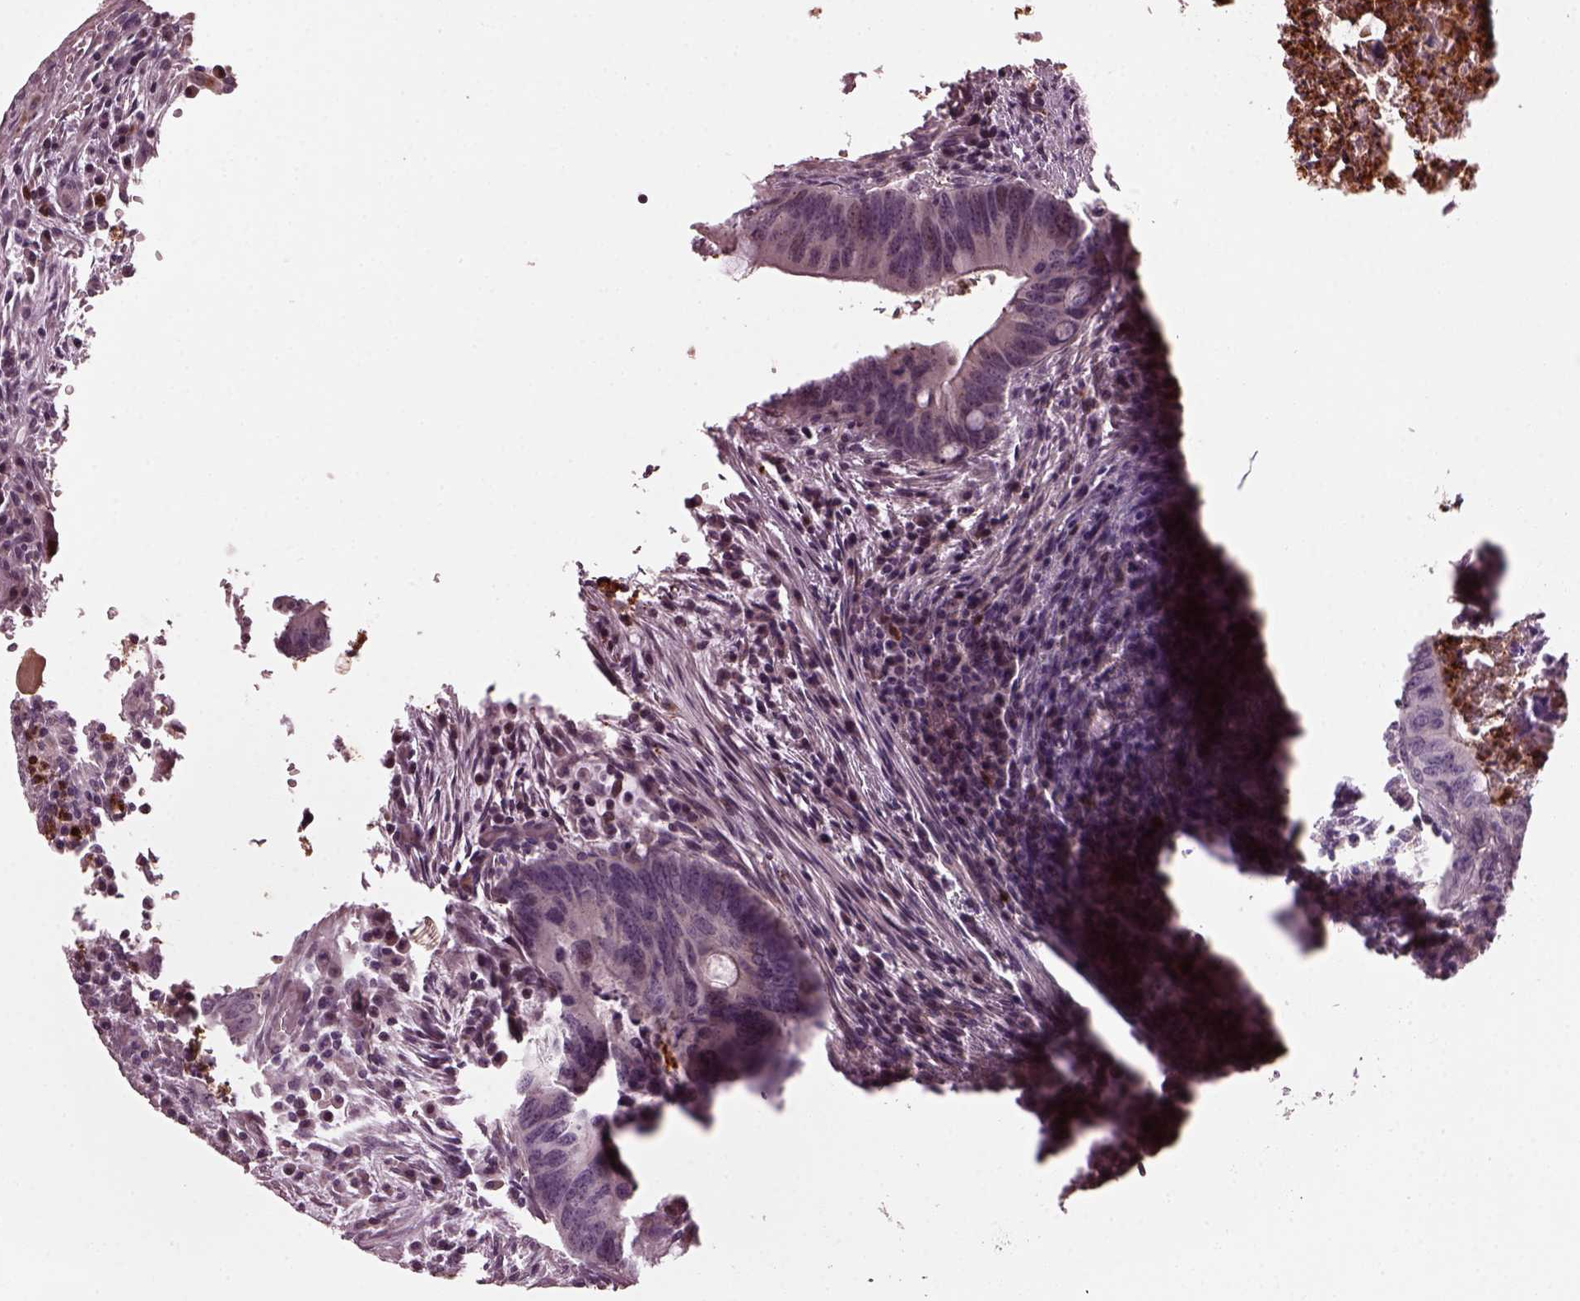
{"staining": {"intensity": "negative", "quantity": "none", "location": "none"}, "tissue": "colorectal cancer", "cell_type": "Tumor cells", "image_type": "cancer", "snomed": [{"axis": "morphology", "description": "Adenocarcinoma, NOS"}, {"axis": "topography", "description": "Colon"}], "caption": "The micrograph exhibits no staining of tumor cells in colorectal cancer (adenocarcinoma). (DAB immunohistochemistry (IHC) with hematoxylin counter stain).", "gene": "RUFY3", "patient": {"sex": "female", "age": 74}}